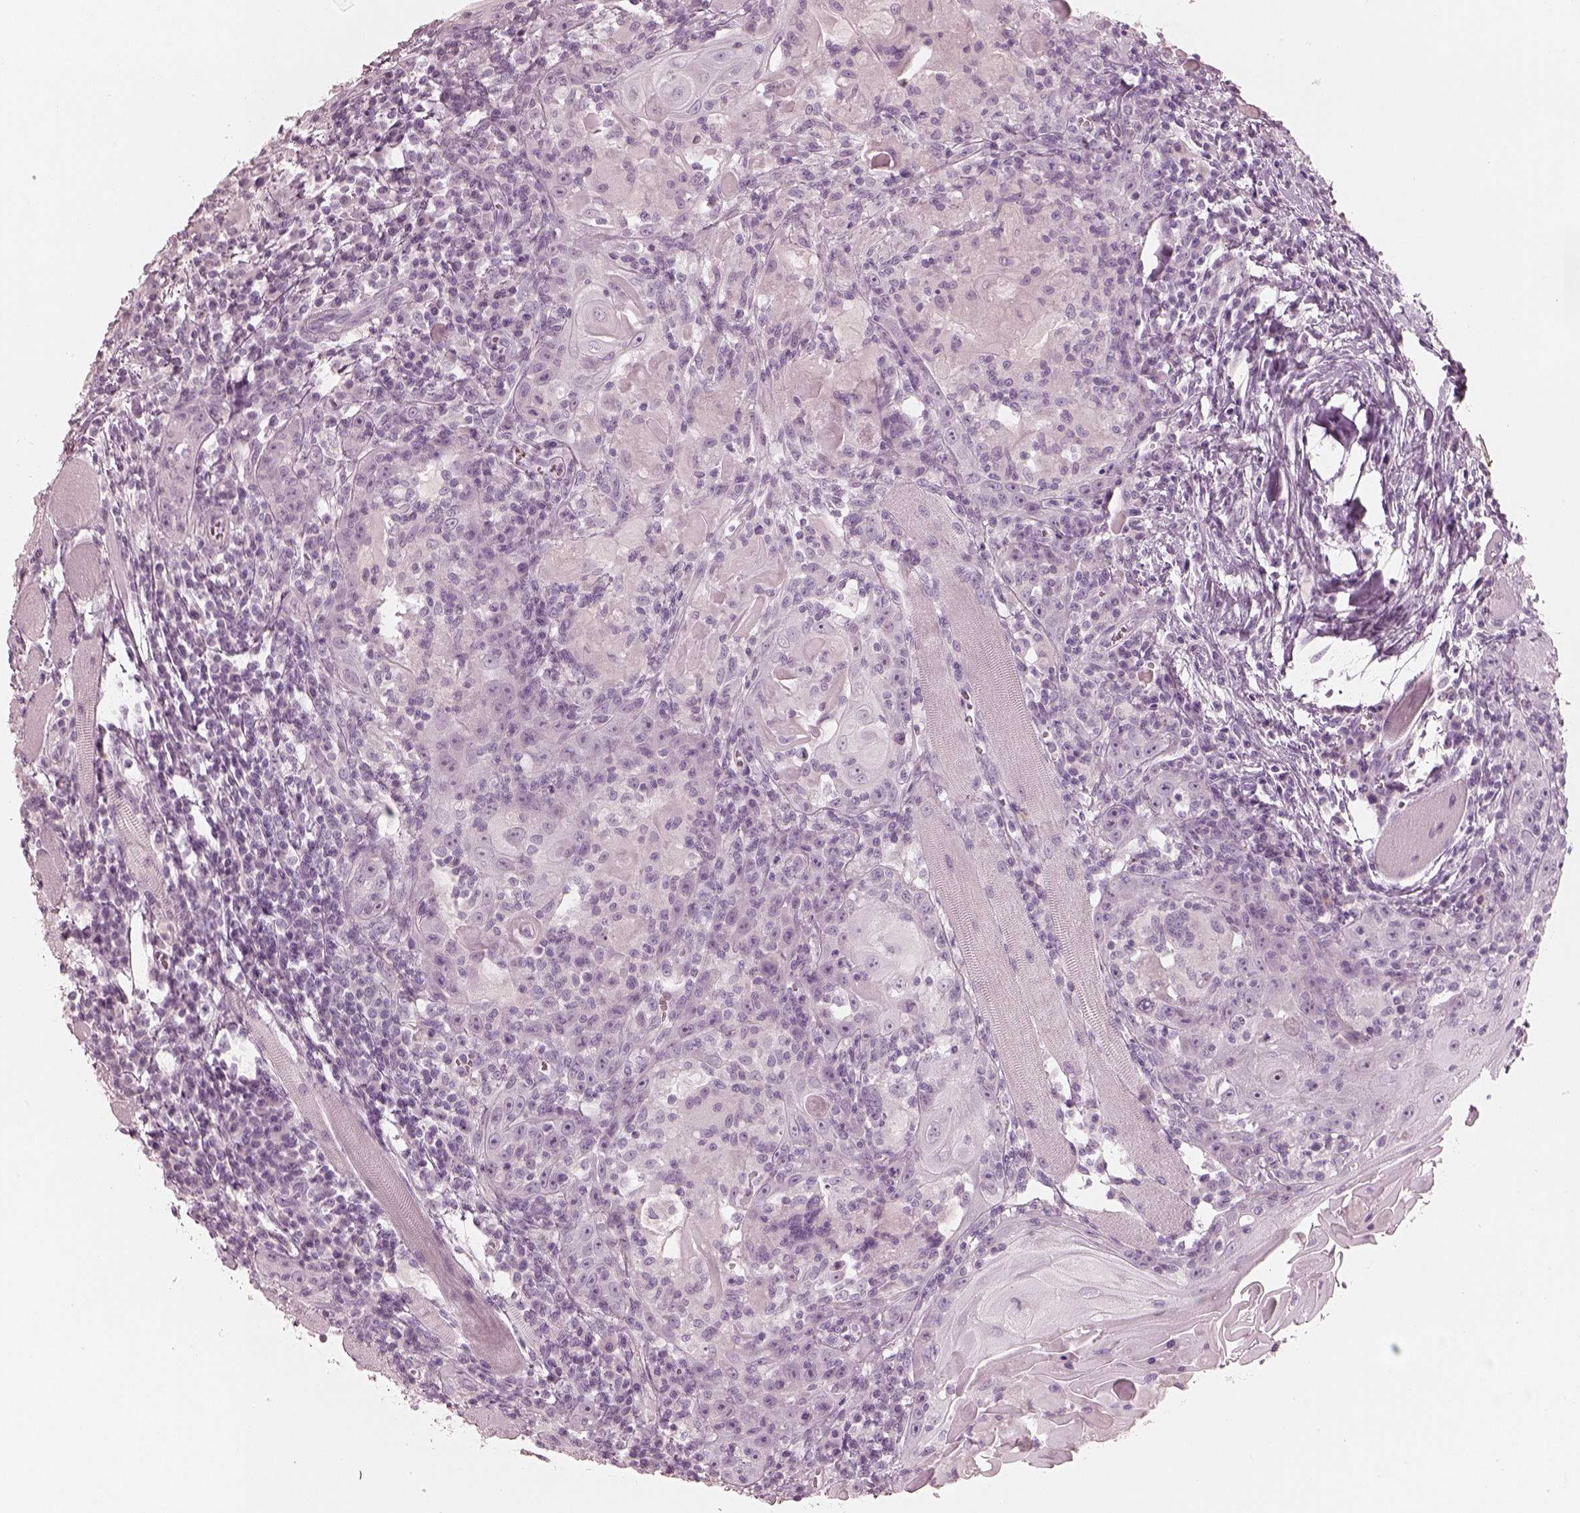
{"staining": {"intensity": "negative", "quantity": "none", "location": "none"}, "tissue": "head and neck cancer", "cell_type": "Tumor cells", "image_type": "cancer", "snomed": [{"axis": "morphology", "description": "Squamous cell carcinoma, NOS"}, {"axis": "topography", "description": "Head-Neck"}], "caption": "This is a histopathology image of IHC staining of head and neck cancer, which shows no positivity in tumor cells. (DAB (3,3'-diaminobenzidine) immunohistochemistry (IHC), high magnification).", "gene": "PON3", "patient": {"sex": "male", "age": 52}}